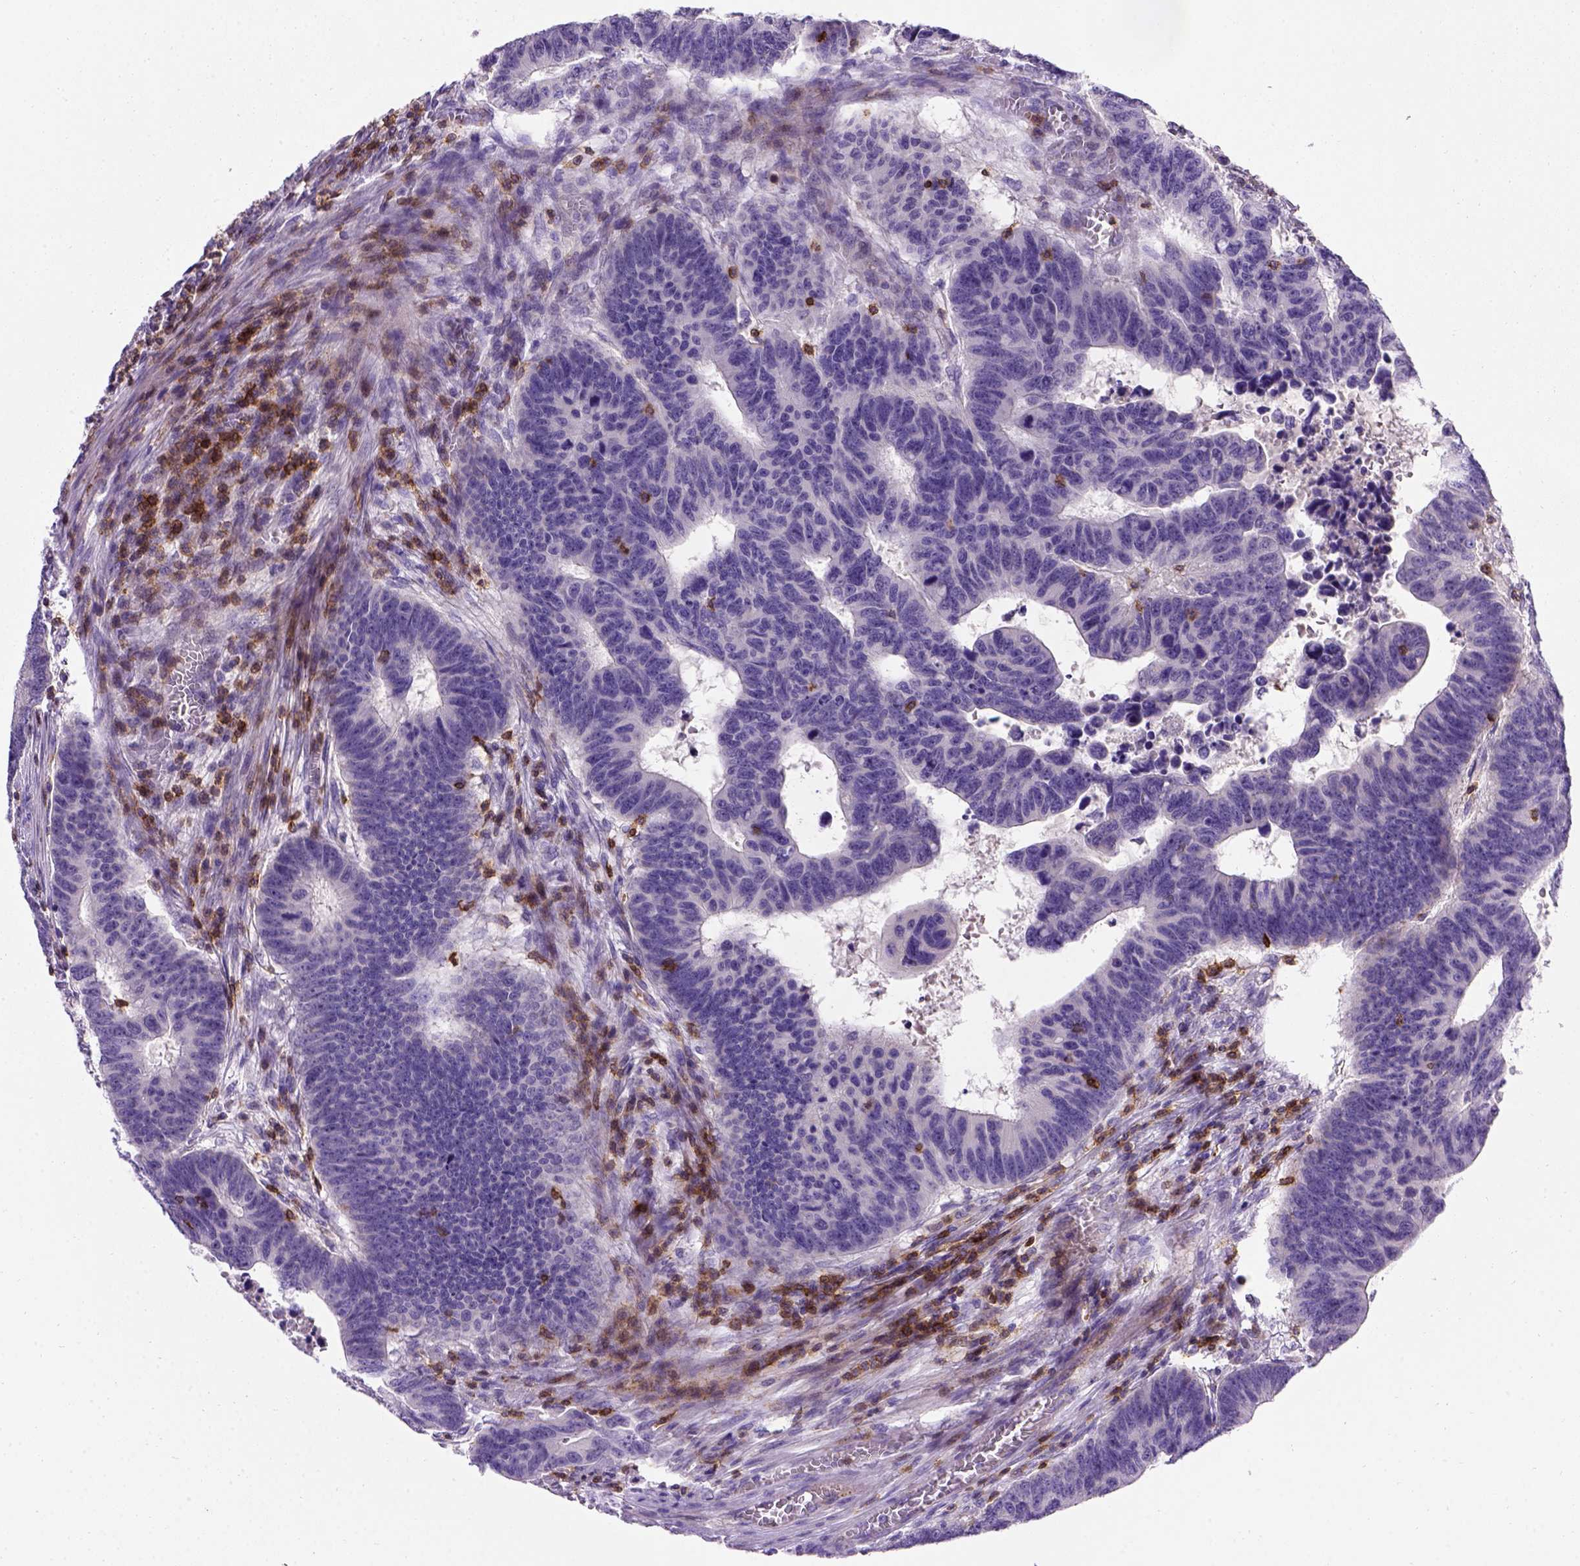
{"staining": {"intensity": "negative", "quantity": "none", "location": "none"}, "tissue": "colorectal cancer", "cell_type": "Tumor cells", "image_type": "cancer", "snomed": [{"axis": "morphology", "description": "Adenocarcinoma, NOS"}, {"axis": "topography", "description": "Rectum"}], "caption": "Tumor cells are negative for brown protein staining in colorectal cancer.", "gene": "CD3E", "patient": {"sex": "female", "age": 85}}